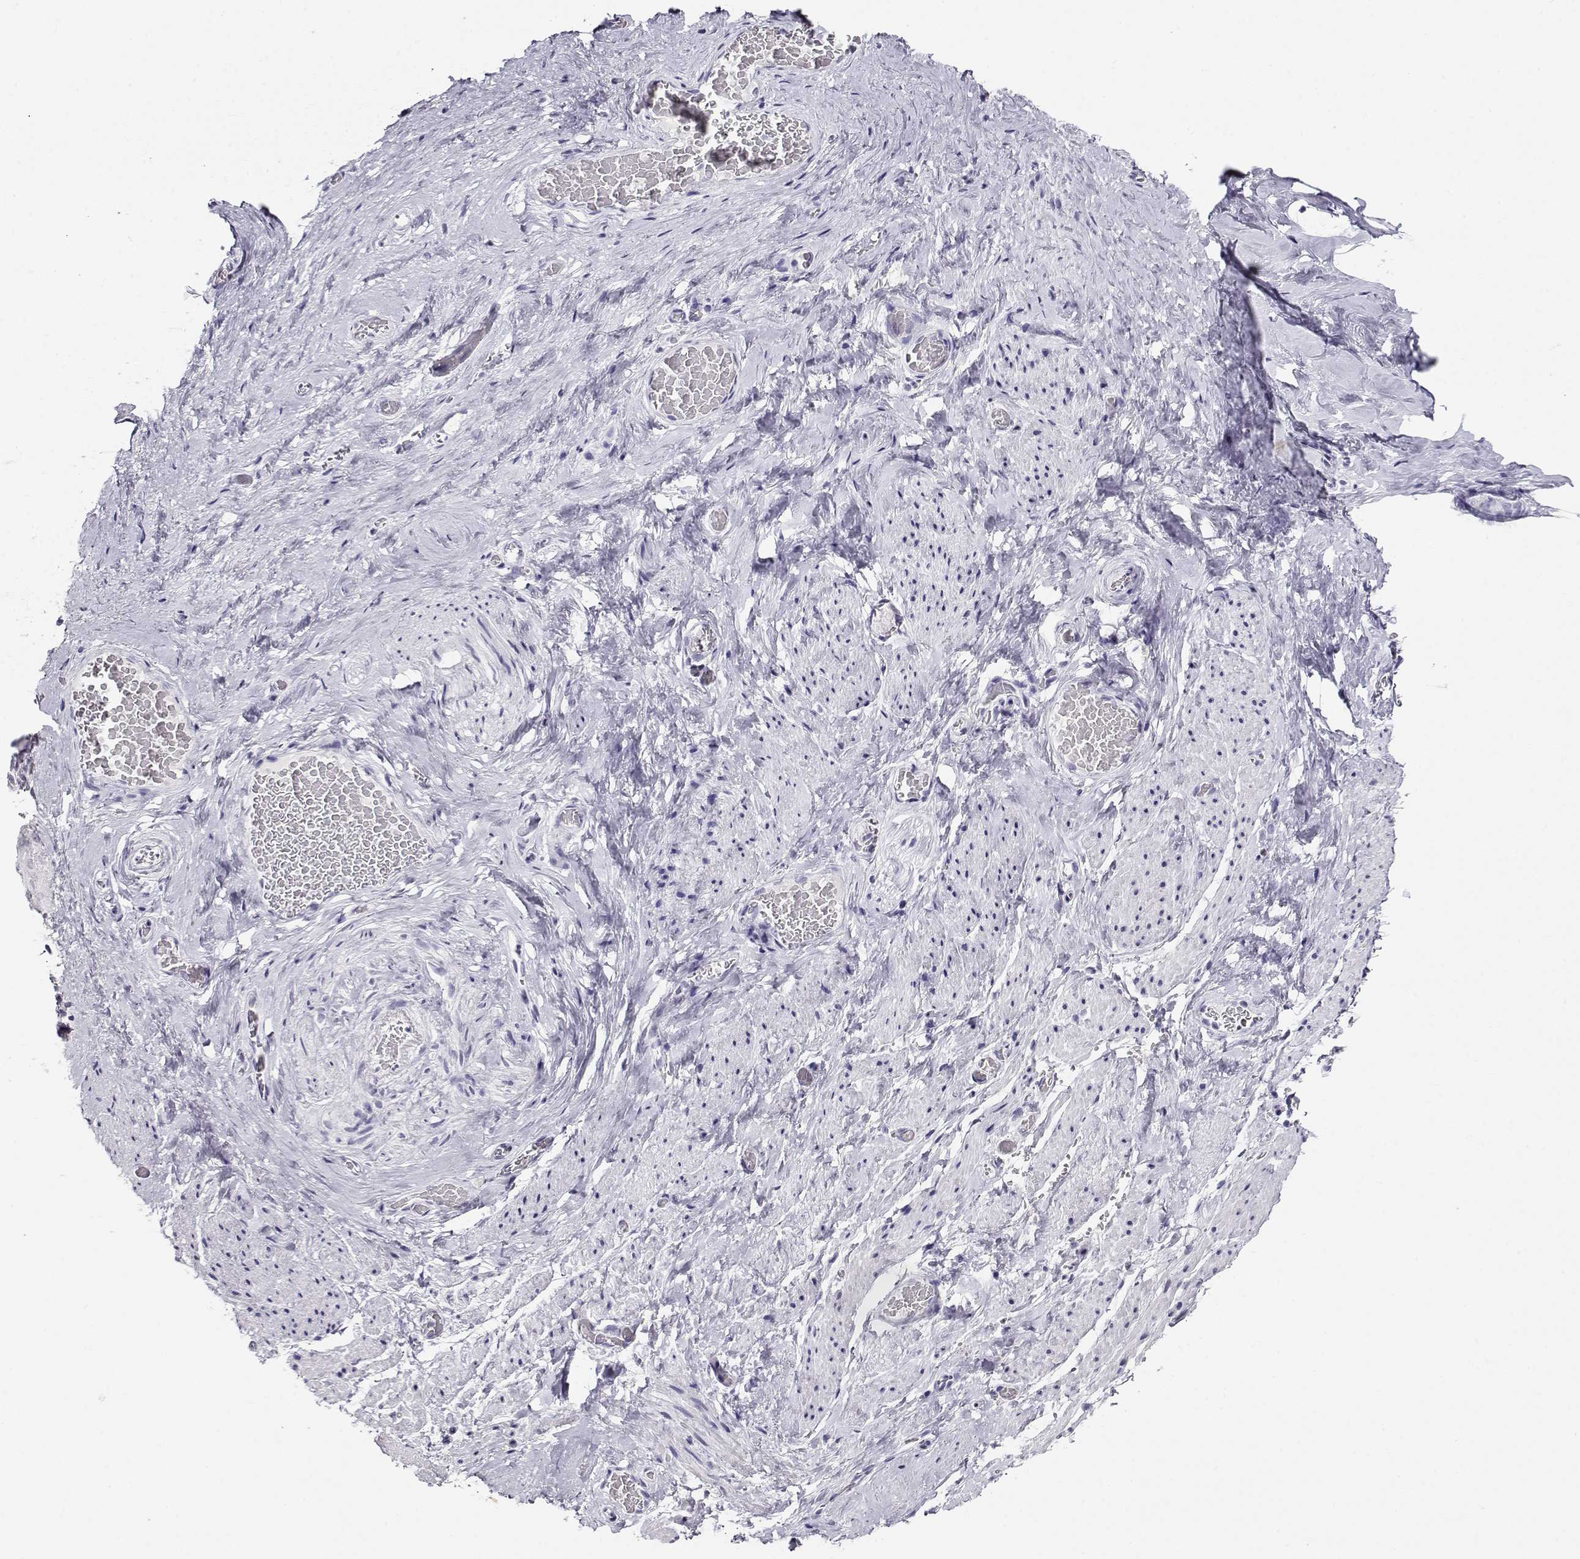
{"staining": {"intensity": "negative", "quantity": "none", "location": "none"}, "tissue": "vagina", "cell_type": "Squamous epithelial cells", "image_type": "normal", "snomed": [{"axis": "morphology", "description": "Normal tissue, NOS"}, {"axis": "topography", "description": "Vagina"}], "caption": "Protein analysis of normal vagina displays no significant staining in squamous epithelial cells. Brightfield microscopy of immunohistochemistry stained with DAB (3,3'-diaminobenzidine) (brown) and hematoxylin (blue), captured at high magnification.", "gene": "CABS1", "patient": {"sex": "female", "age": 53}}